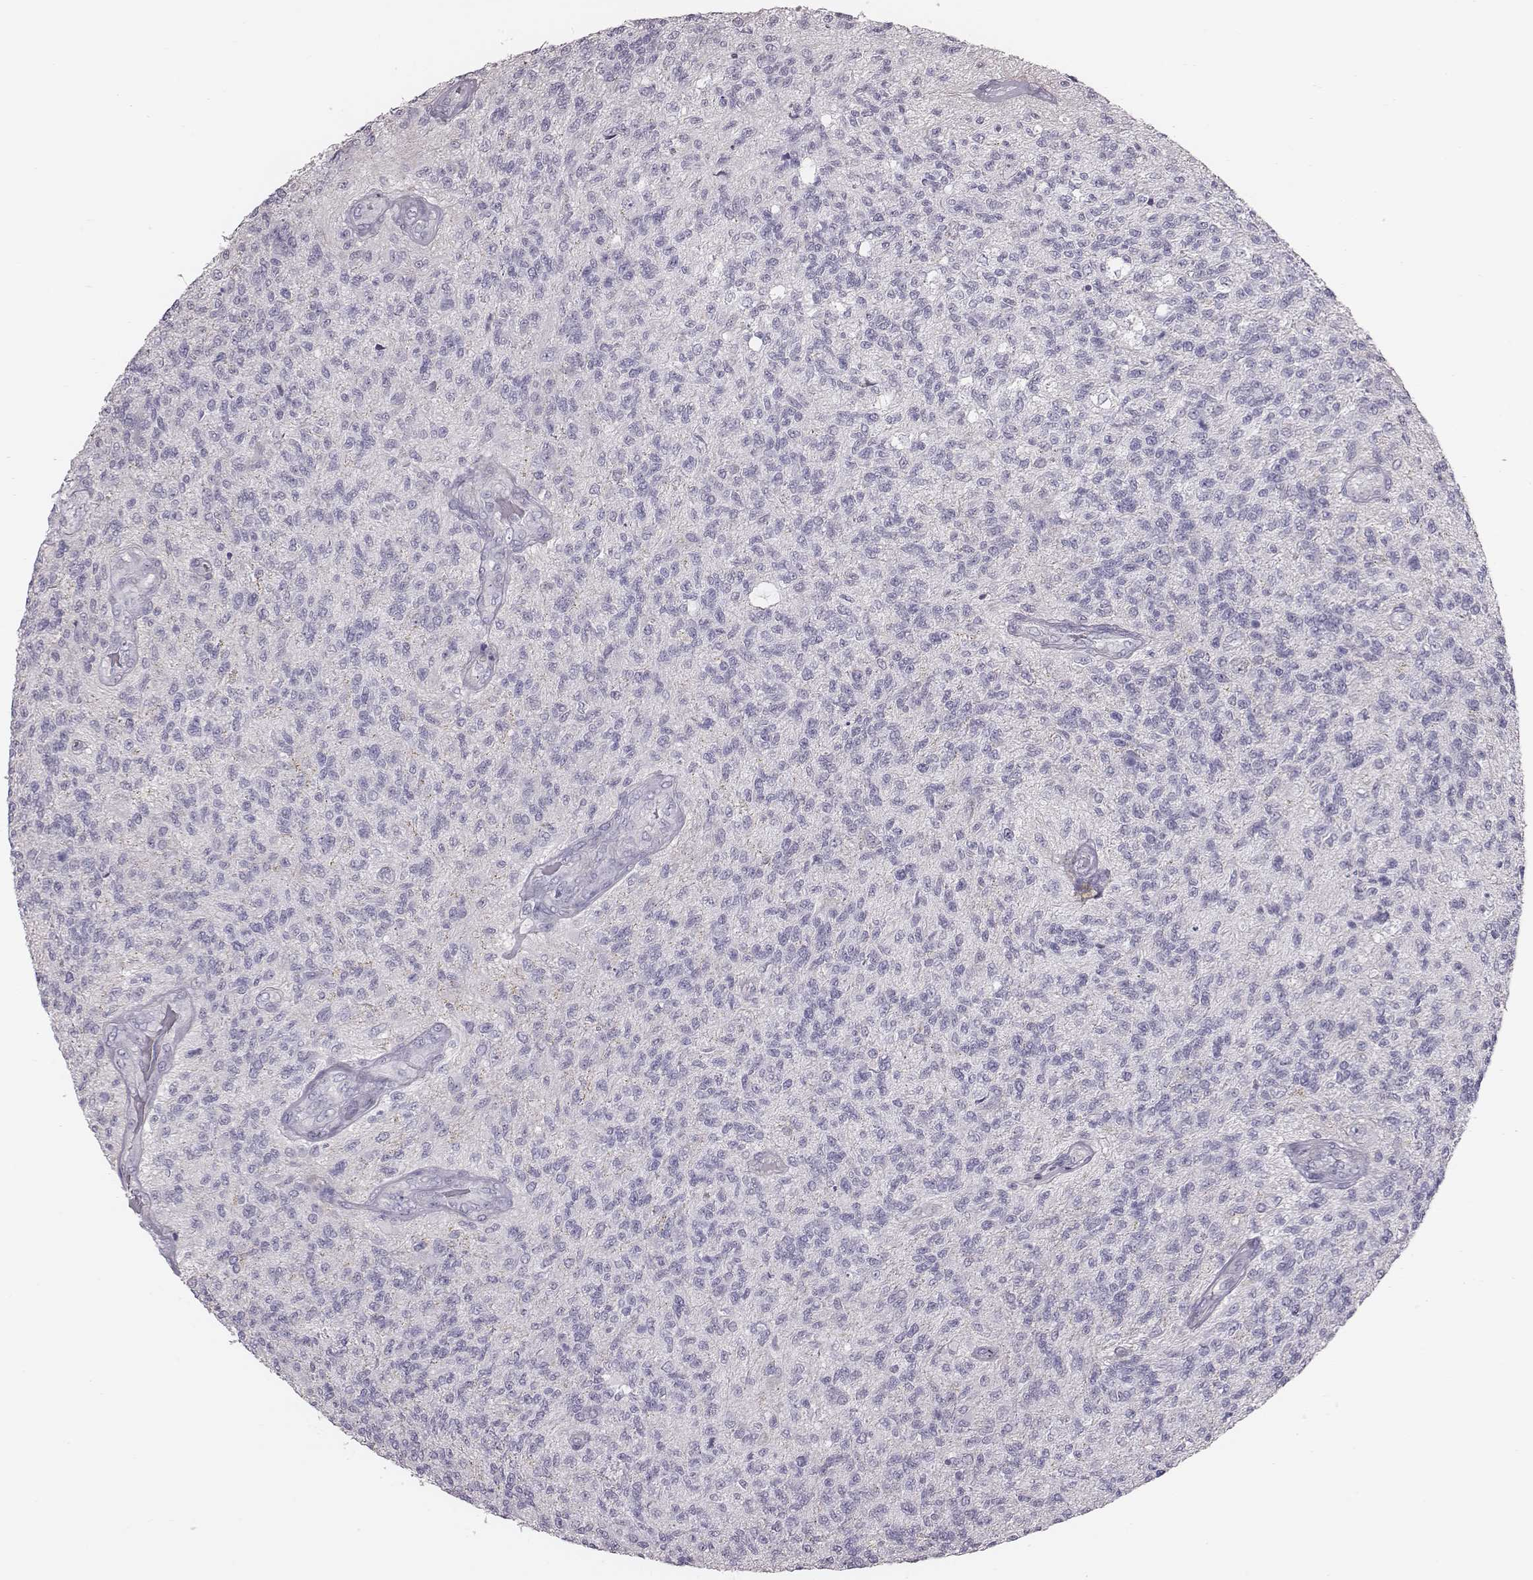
{"staining": {"intensity": "negative", "quantity": "none", "location": "none"}, "tissue": "glioma", "cell_type": "Tumor cells", "image_type": "cancer", "snomed": [{"axis": "morphology", "description": "Glioma, malignant, High grade"}, {"axis": "topography", "description": "Brain"}], "caption": "IHC of glioma displays no staining in tumor cells.", "gene": "CACNG4", "patient": {"sex": "male", "age": 56}}